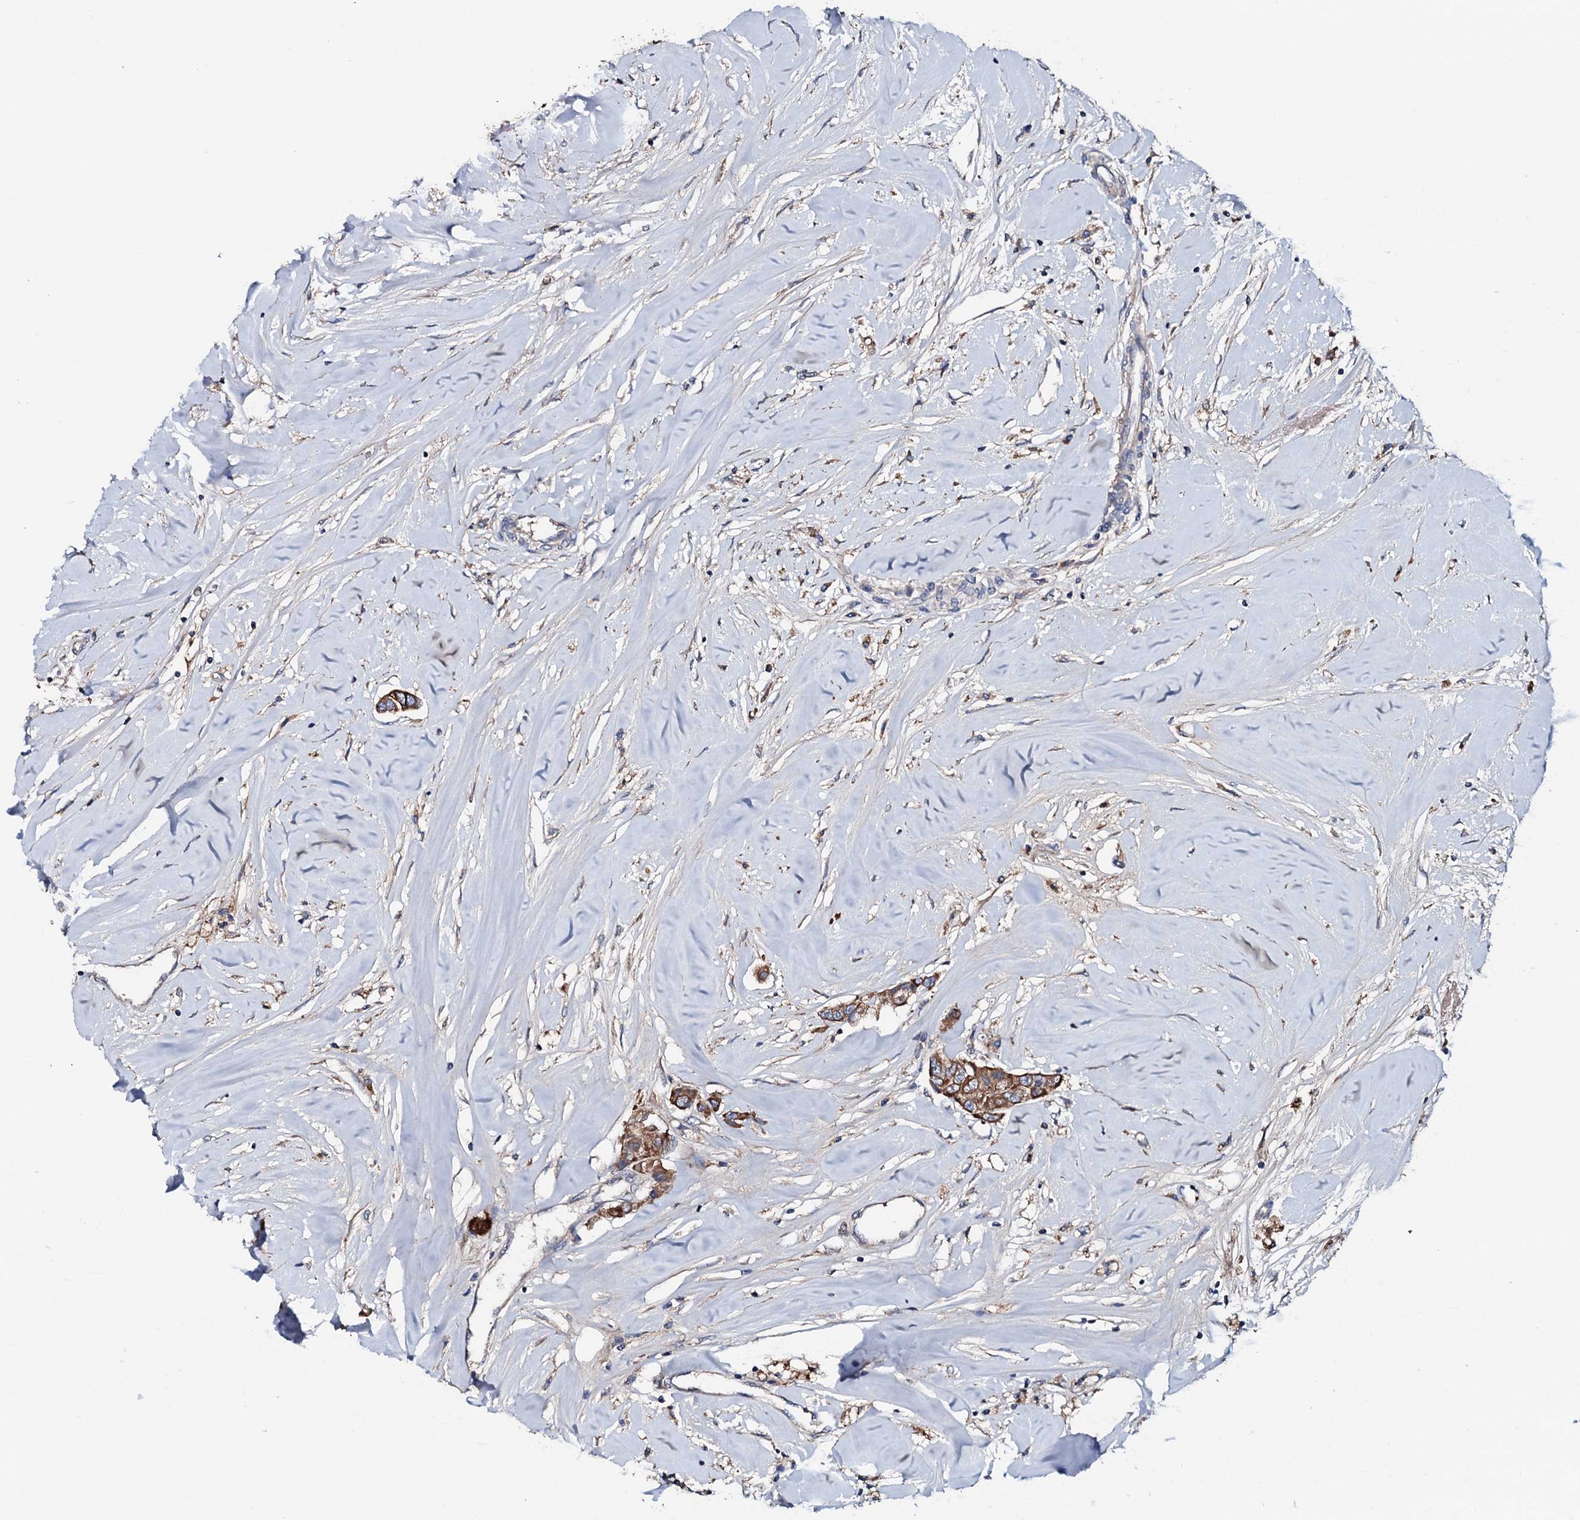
{"staining": {"intensity": "strong", "quantity": ">75%", "location": "cytoplasmic/membranous"}, "tissue": "breast cancer", "cell_type": "Tumor cells", "image_type": "cancer", "snomed": [{"axis": "morphology", "description": "Duct carcinoma"}, {"axis": "topography", "description": "Breast"}], "caption": "Human breast cancer stained with a brown dye displays strong cytoplasmic/membranous positive expression in approximately >75% of tumor cells.", "gene": "NEK1", "patient": {"sex": "female", "age": 80}}